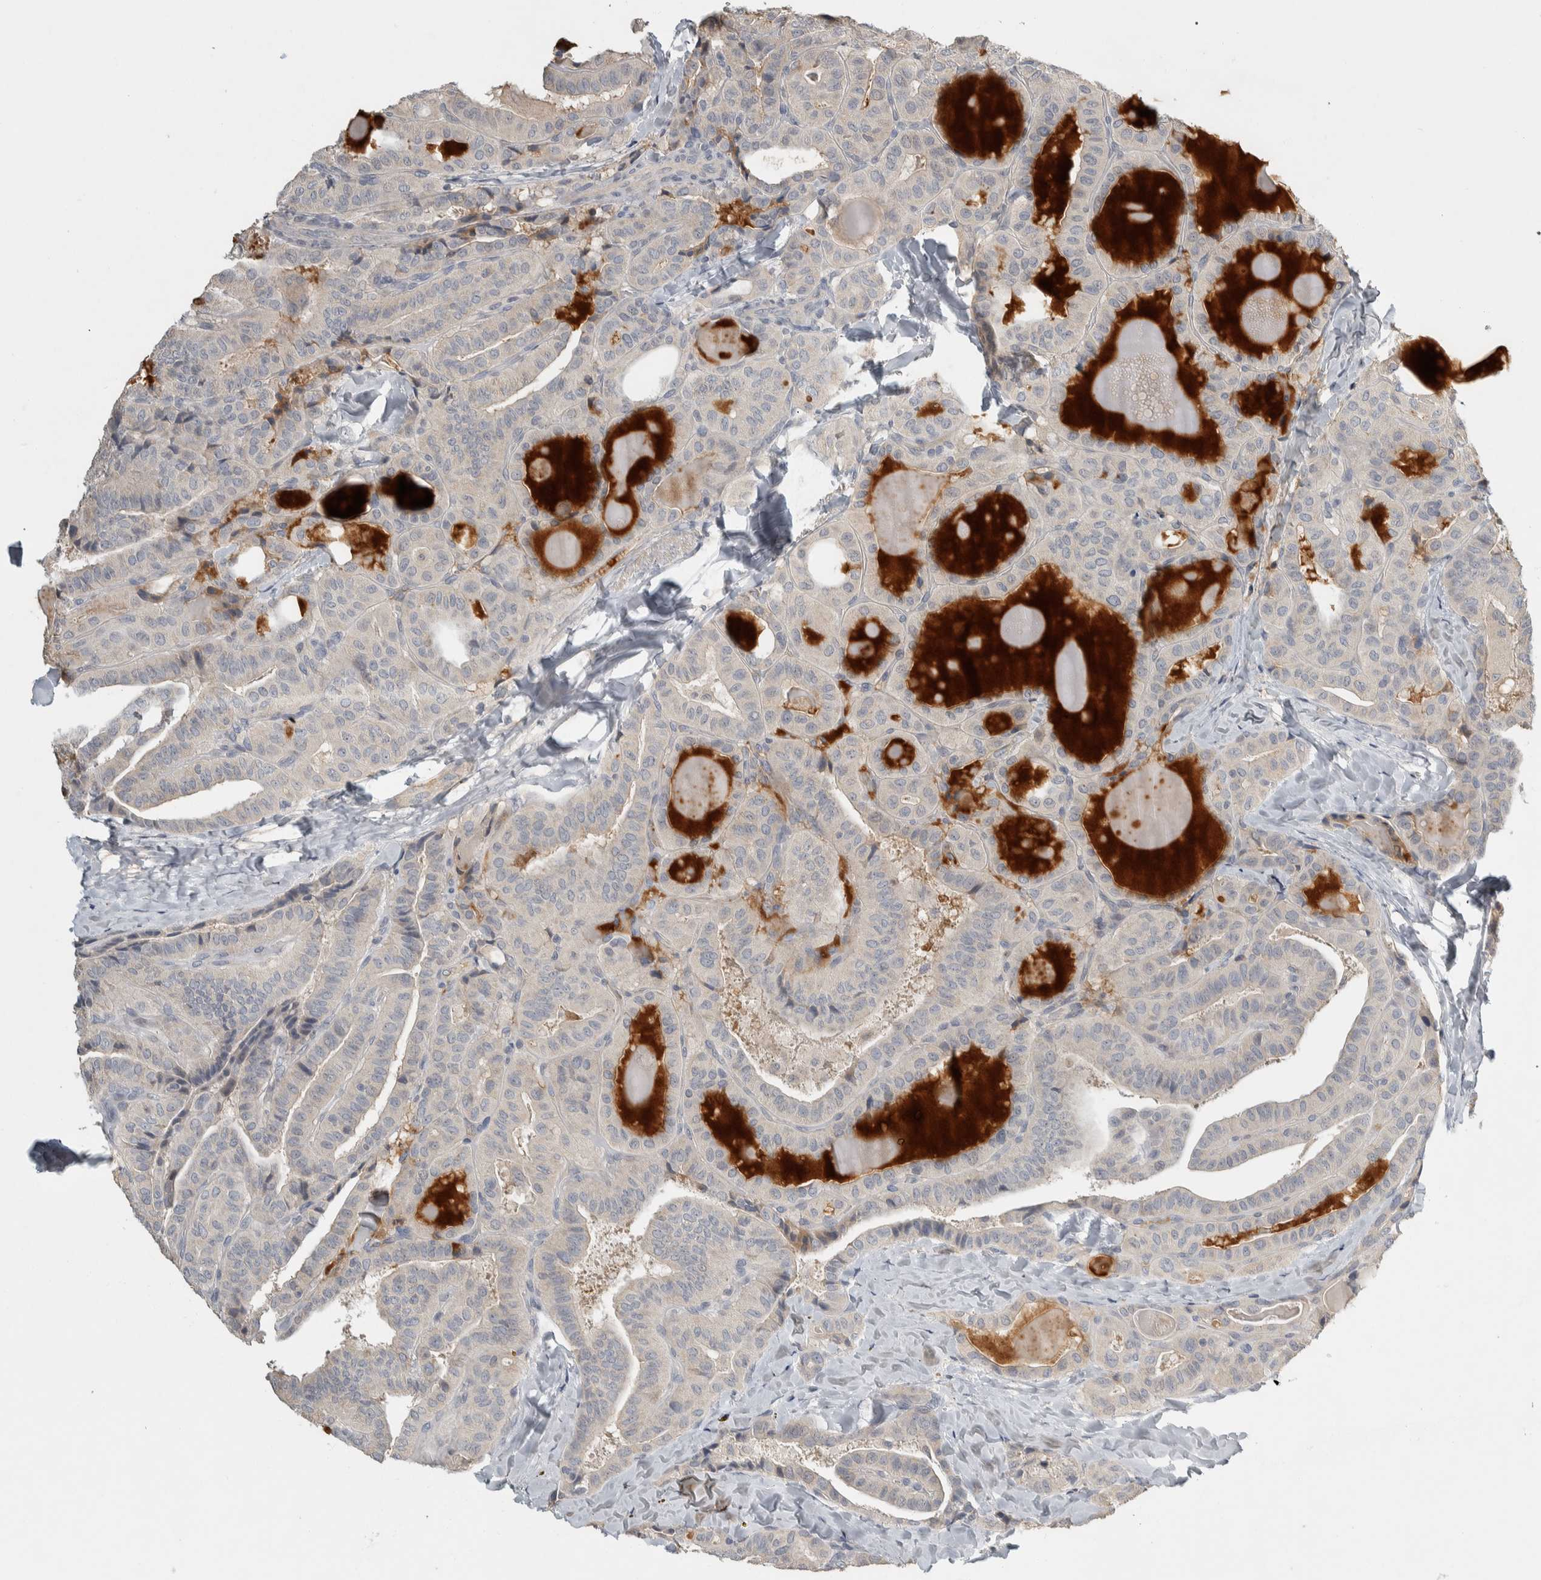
{"staining": {"intensity": "negative", "quantity": "none", "location": "none"}, "tissue": "thyroid cancer", "cell_type": "Tumor cells", "image_type": "cancer", "snomed": [{"axis": "morphology", "description": "Papillary adenocarcinoma, NOS"}, {"axis": "topography", "description": "Thyroid gland"}], "caption": "An immunohistochemistry photomicrograph of thyroid papillary adenocarcinoma is shown. There is no staining in tumor cells of thyroid papillary adenocarcinoma.", "gene": "EIF3H", "patient": {"sex": "male", "age": 77}}